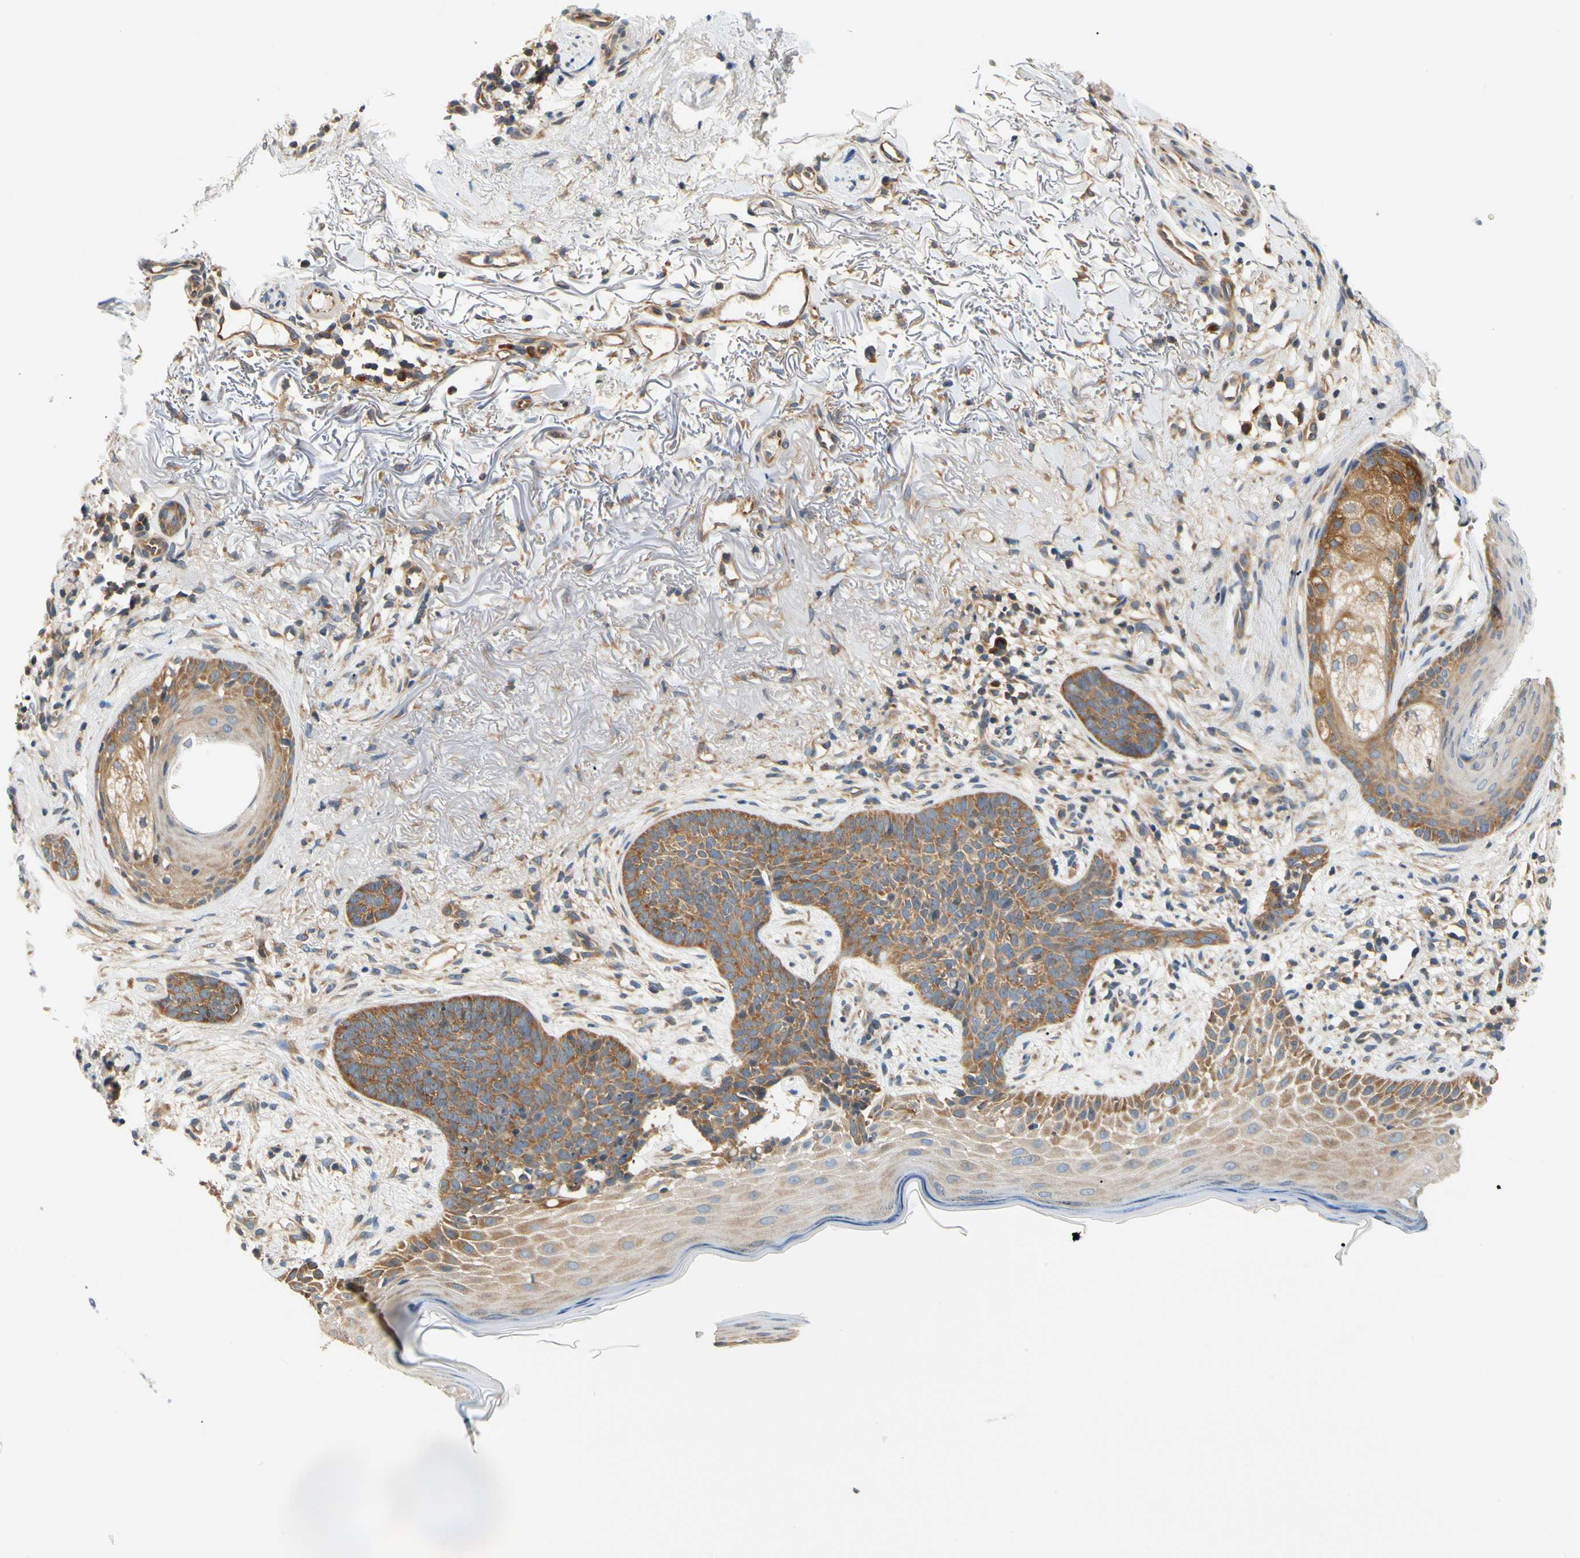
{"staining": {"intensity": "moderate", "quantity": ">75%", "location": "cytoplasmic/membranous"}, "tissue": "skin cancer", "cell_type": "Tumor cells", "image_type": "cancer", "snomed": [{"axis": "morphology", "description": "Normal tissue, NOS"}, {"axis": "morphology", "description": "Basal cell carcinoma"}, {"axis": "topography", "description": "Skin"}], "caption": "Moderate cytoplasmic/membranous expression is present in approximately >75% of tumor cells in basal cell carcinoma (skin).", "gene": "LRRC47", "patient": {"sex": "female", "age": 70}}